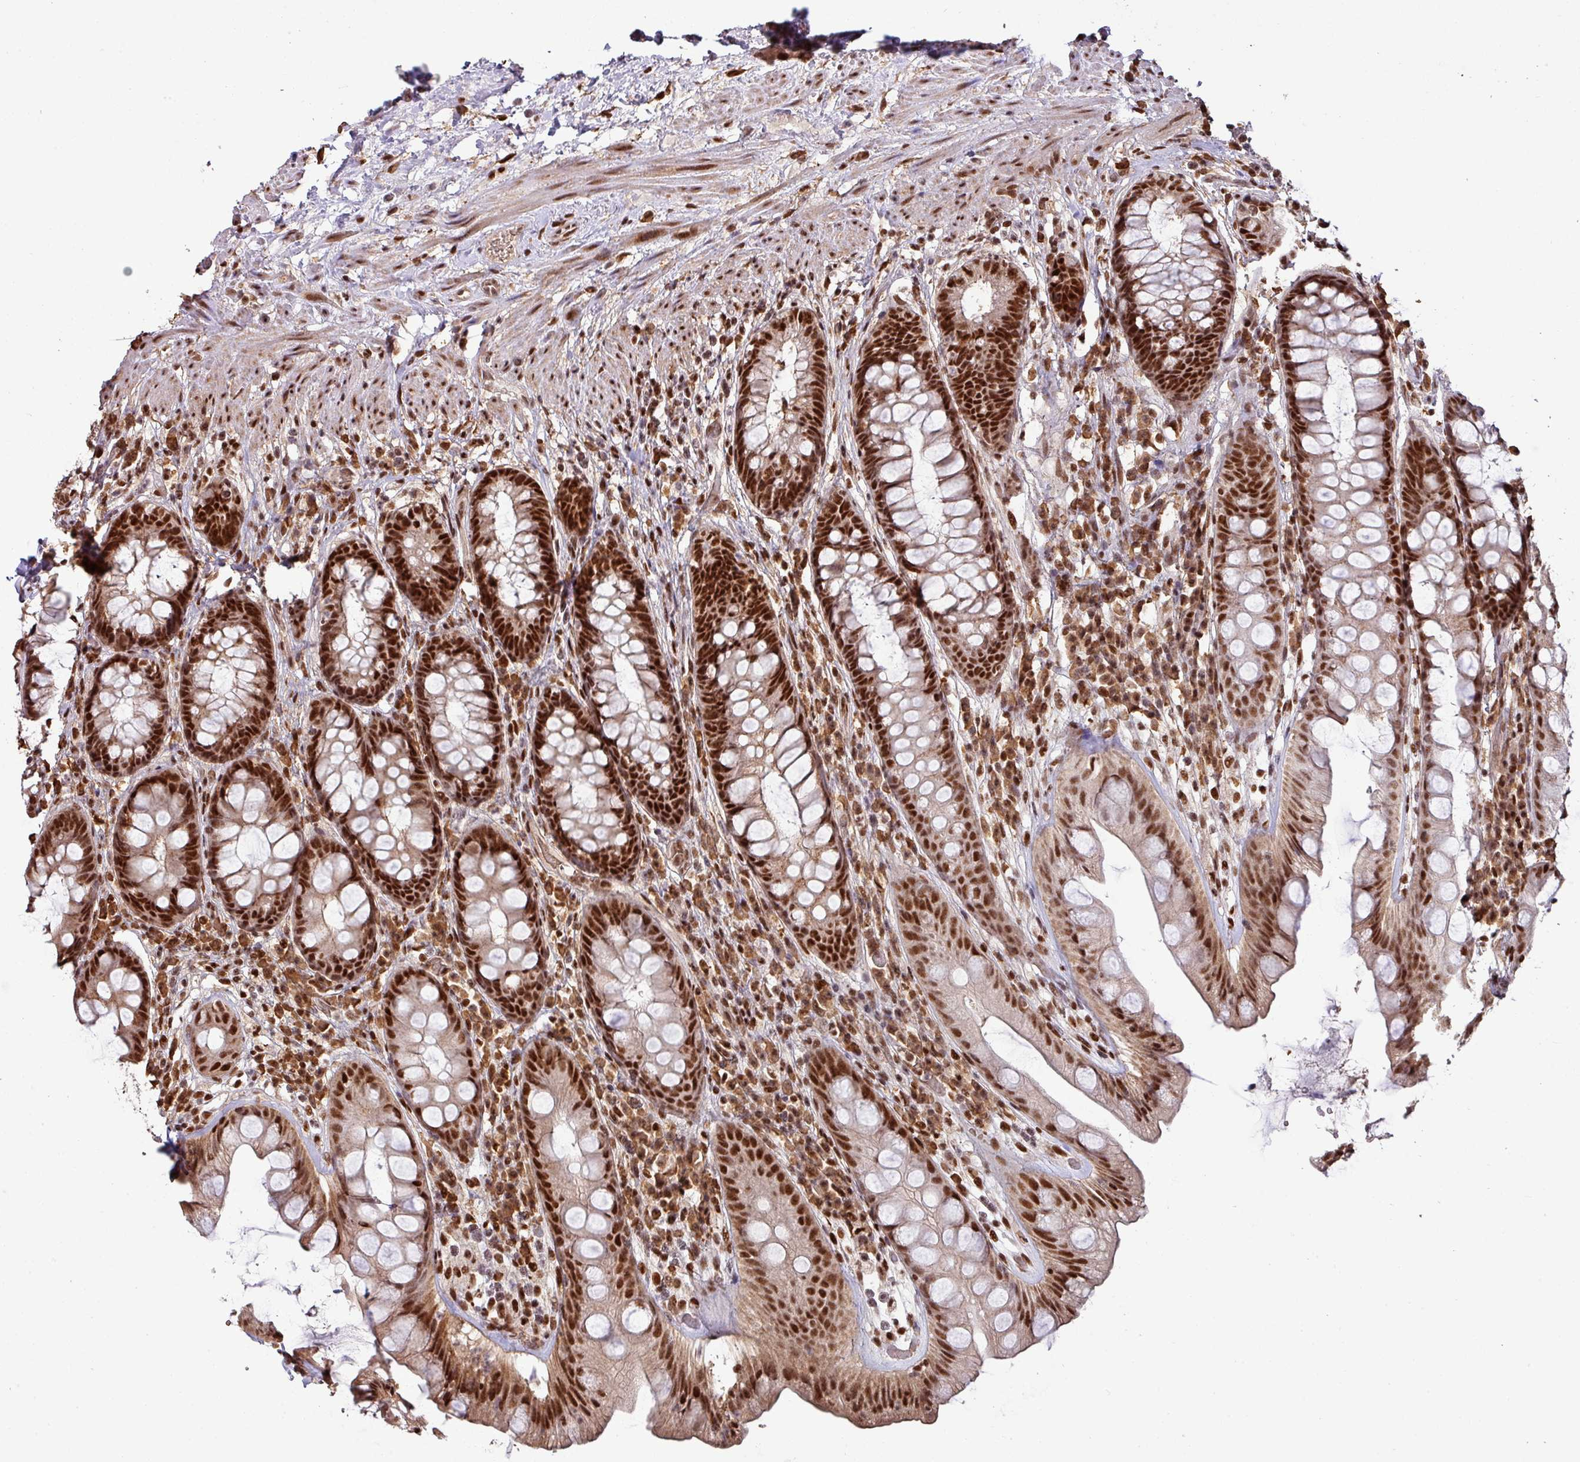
{"staining": {"intensity": "strong", "quantity": ">75%", "location": "nuclear"}, "tissue": "rectum", "cell_type": "Glandular cells", "image_type": "normal", "snomed": [{"axis": "morphology", "description": "Normal tissue, NOS"}, {"axis": "topography", "description": "Rectum"}], "caption": "IHC (DAB) staining of normal human rectum demonstrates strong nuclear protein staining in approximately >75% of glandular cells. The protein of interest is shown in brown color, while the nuclei are stained blue.", "gene": "PHF23", "patient": {"sex": "male", "age": 74}}